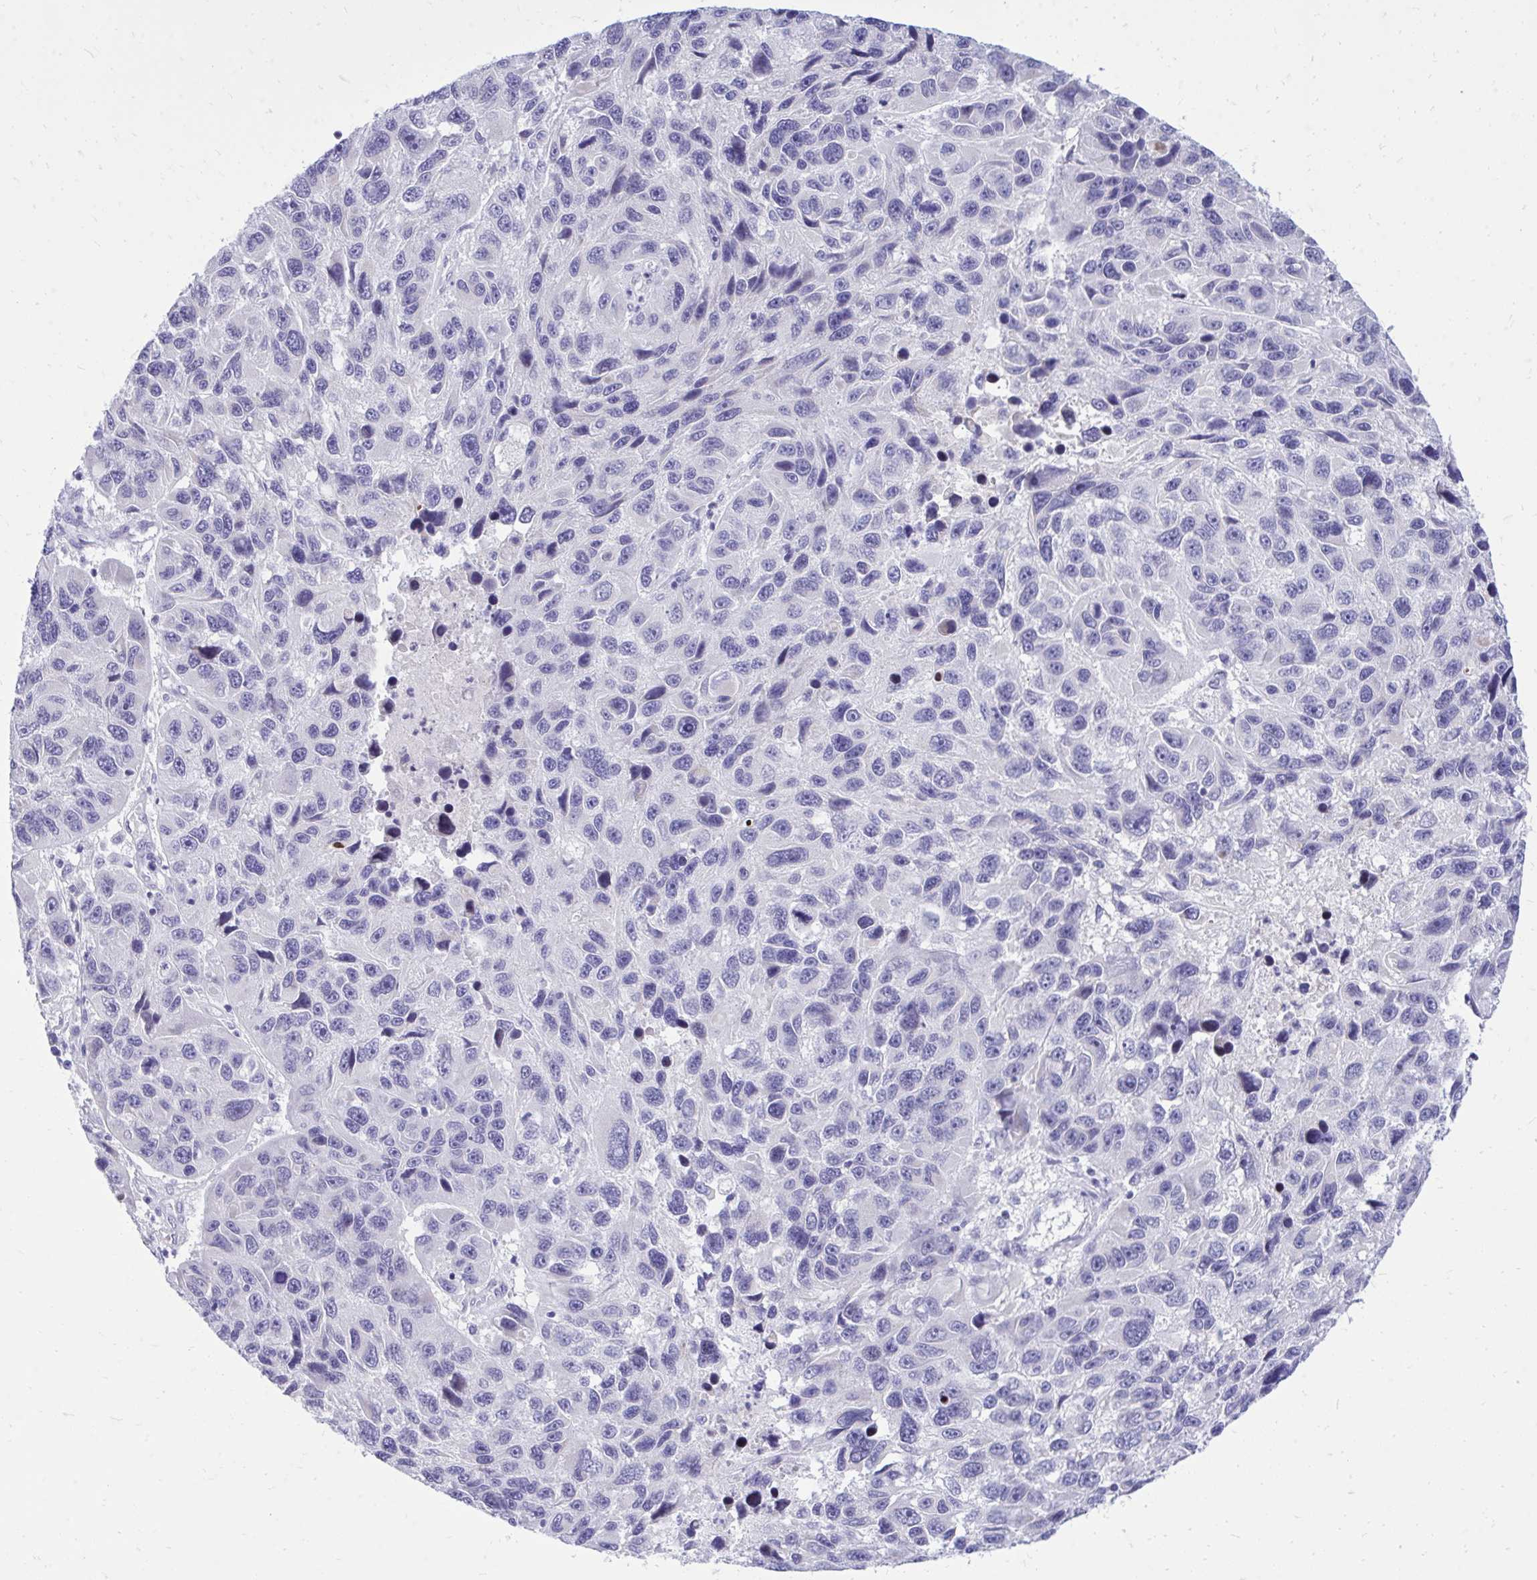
{"staining": {"intensity": "negative", "quantity": "none", "location": "none"}, "tissue": "melanoma", "cell_type": "Tumor cells", "image_type": "cancer", "snomed": [{"axis": "morphology", "description": "Malignant melanoma, NOS"}, {"axis": "topography", "description": "Skin"}], "caption": "DAB (3,3'-diaminobenzidine) immunohistochemical staining of human malignant melanoma exhibits no significant expression in tumor cells. (IHC, brightfield microscopy, high magnification).", "gene": "GABRA1", "patient": {"sex": "male", "age": 53}}